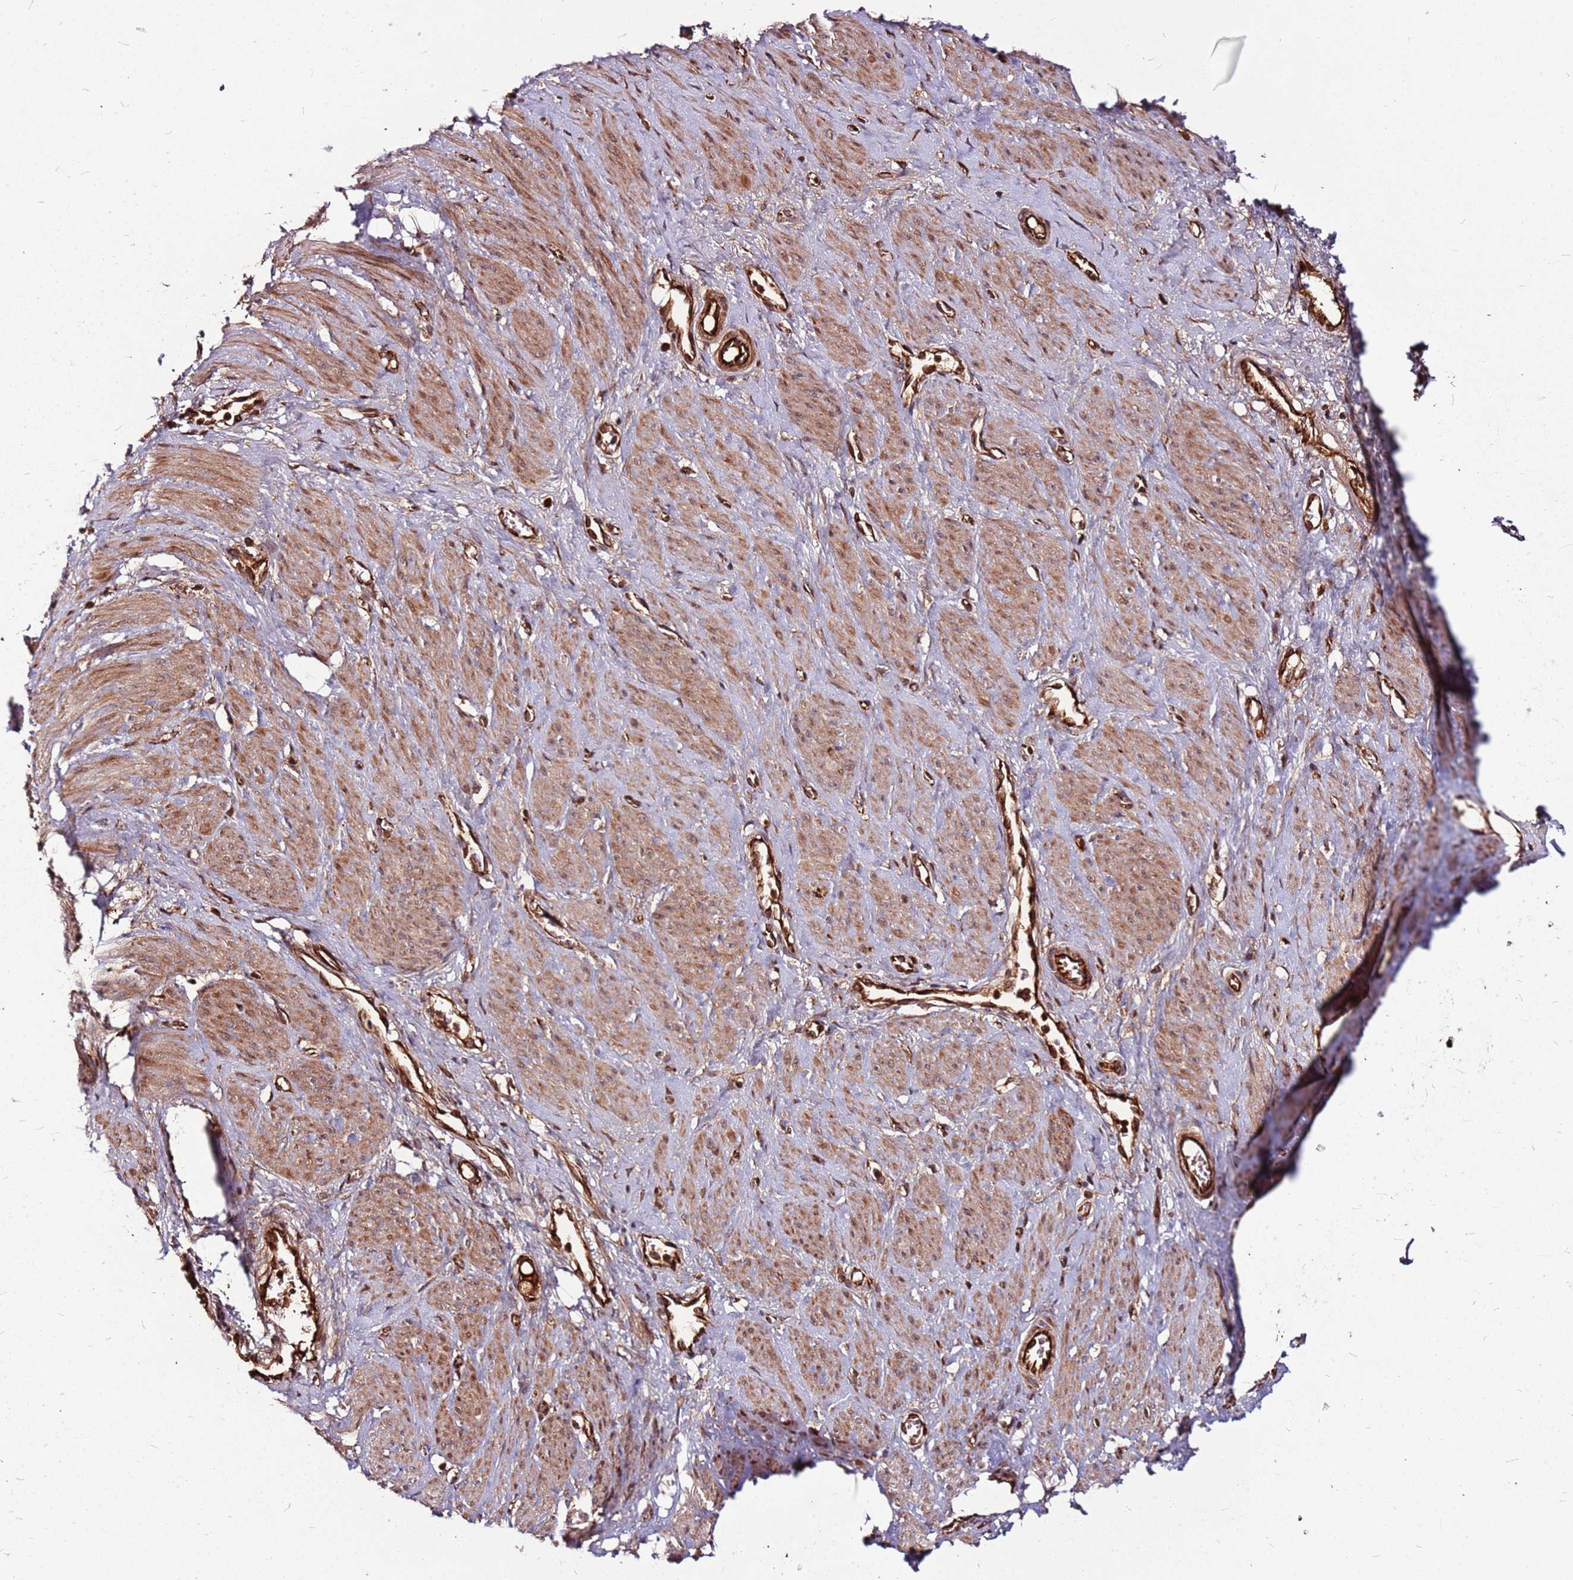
{"staining": {"intensity": "moderate", "quantity": "25%-75%", "location": "cytoplasmic/membranous,nuclear"}, "tissue": "smooth muscle", "cell_type": "Smooth muscle cells", "image_type": "normal", "snomed": [{"axis": "morphology", "description": "Normal tissue, NOS"}, {"axis": "topography", "description": "Smooth muscle"}, {"axis": "topography", "description": "Uterus"}], "caption": "Normal smooth muscle shows moderate cytoplasmic/membranous,nuclear expression in about 25%-75% of smooth muscle cells, visualized by immunohistochemistry.", "gene": "LYPLAL1", "patient": {"sex": "female", "age": 39}}